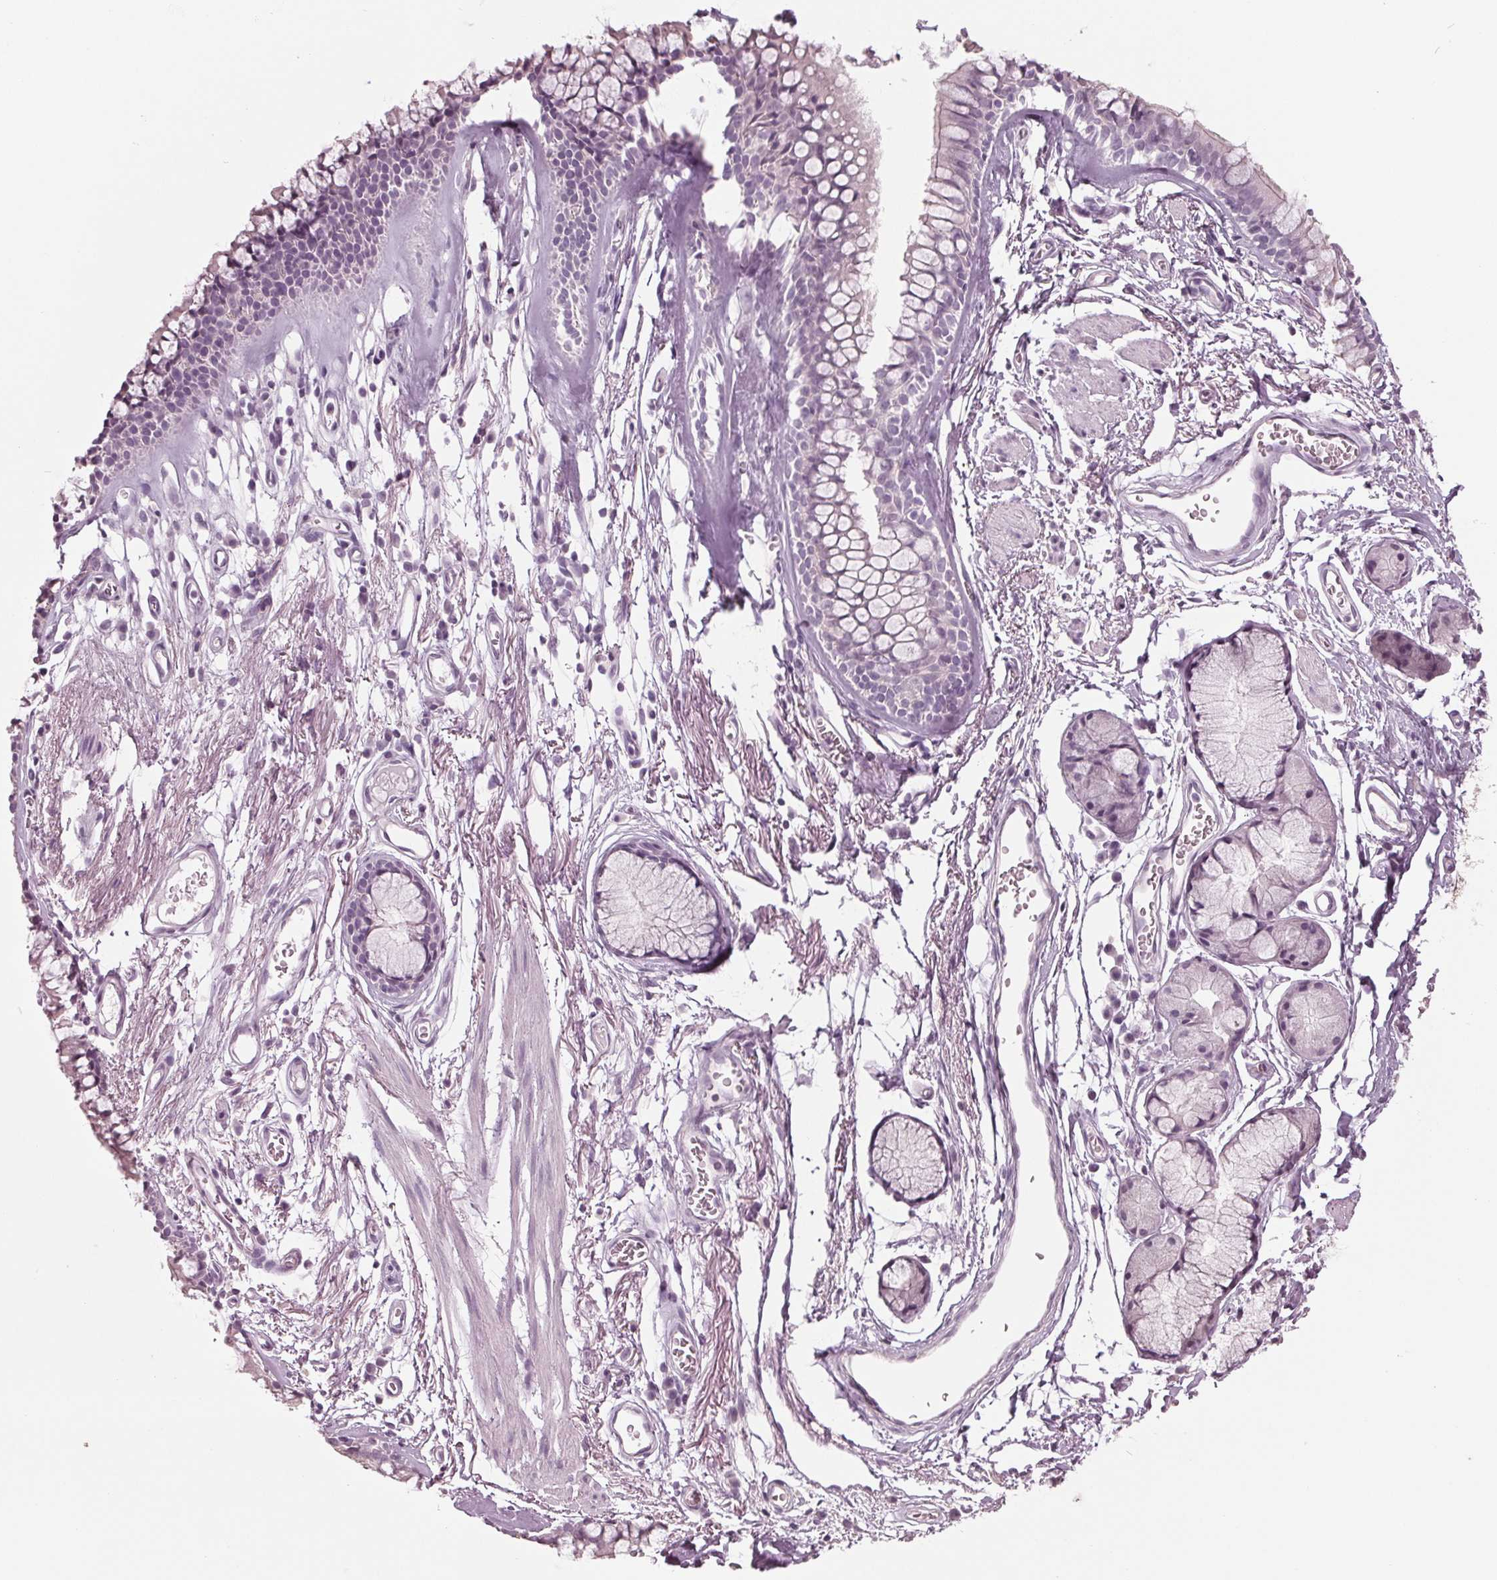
{"staining": {"intensity": "negative", "quantity": "none", "location": "none"}, "tissue": "adipose tissue", "cell_type": "Adipocytes", "image_type": "normal", "snomed": [{"axis": "morphology", "description": "Normal tissue, NOS"}, {"axis": "topography", "description": "Cartilage tissue"}, {"axis": "topography", "description": "Bronchus"}], "caption": "A histopathology image of adipose tissue stained for a protein exhibits no brown staining in adipocytes. (DAB (3,3'-diaminobenzidine) immunohistochemistry with hematoxylin counter stain).", "gene": "TNNC2", "patient": {"sex": "female", "age": 79}}